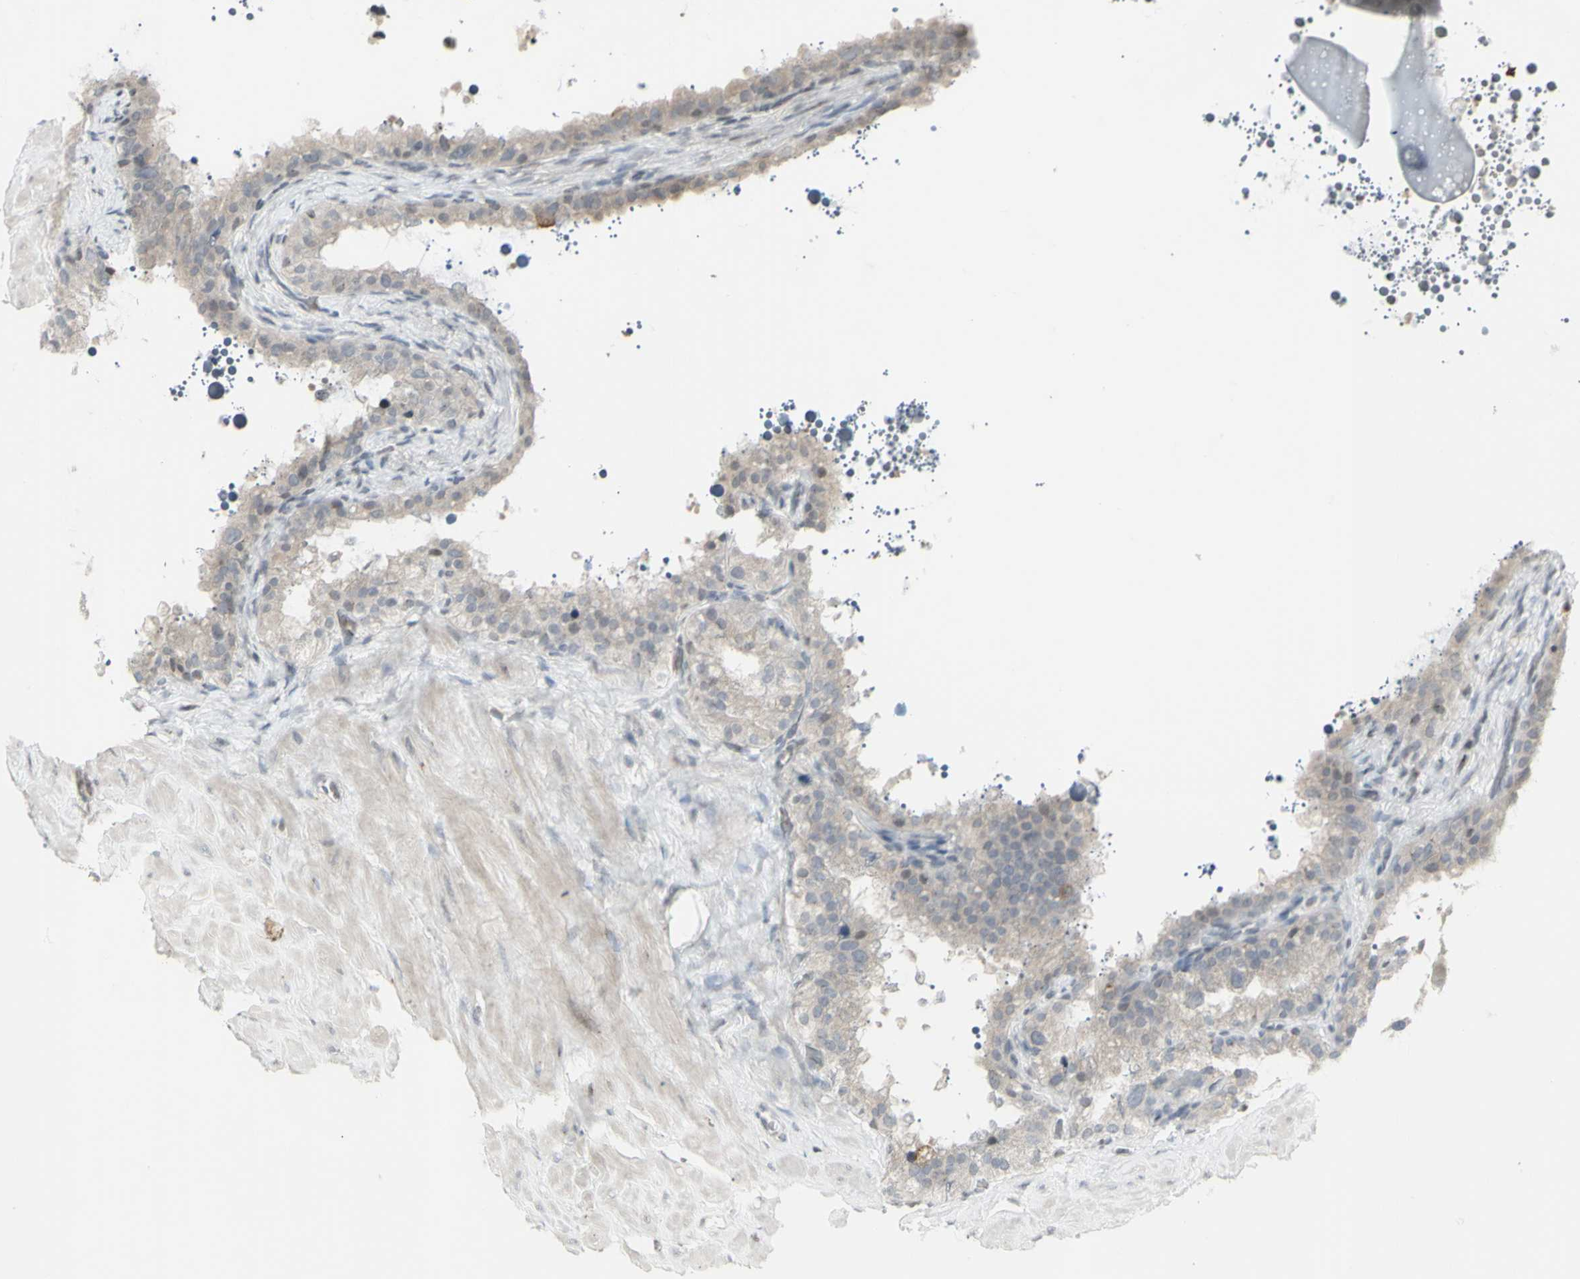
{"staining": {"intensity": "weak", "quantity": "<25%", "location": "cytoplasmic/membranous"}, "tissue": "seminal vesicle", "cell_type": "Glandular cells", "image_type": "normal", "snomed": [{"axis": "morphology", "description": "Normal tissue, NOS"}, {"axis": "topography", "description": "Seminal veicle"}], "caption": "Immunohistochemistry photomicrograph of unremarkable human seminal vesicle stained for a protein (brown), which displays no positivity in glandular cells. (Stains: DAB (3,3'-diaminobenzidine) immunohistochemistry (IHC) with hematoxylin counter stain, Microscopy: brightfield microscopy at high magnification).", "gene": "MUC5AC", "patient": {"sex": "male", "age": 68}}